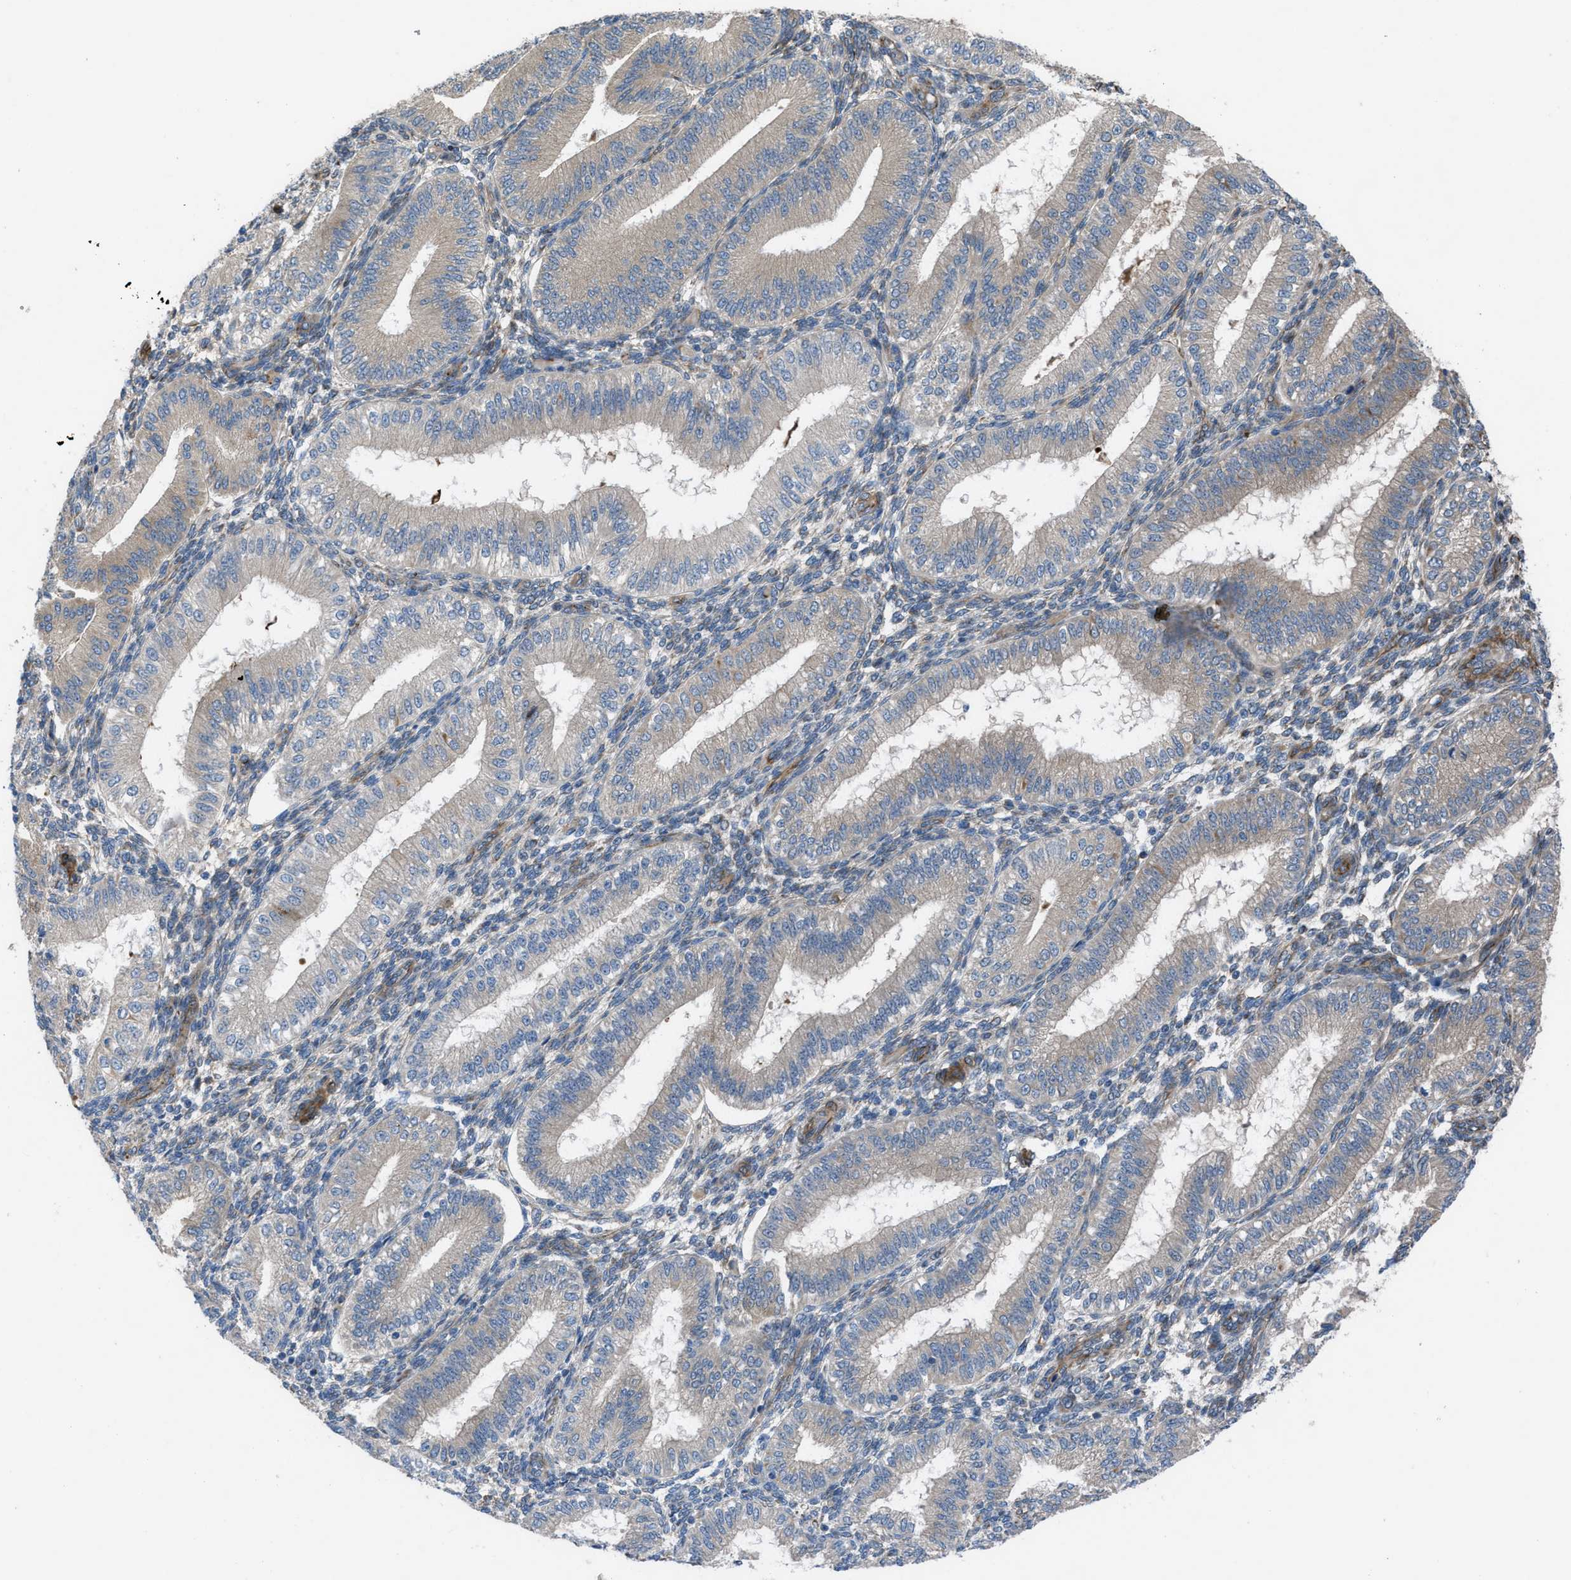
{"staining": {"intensity": "weak", "quantity": "25%-75%", "location": "cytoplasmic/membranous"}, "tissue": "endometrium", "cell_type": "Cells in endometrial stroma", "image_type": "normal", "snomed": [{"axis": "morphology", "description": "Normal tissue, NOS"}, {"axis": "topography", "description": "Endometrium"}], "caption": "Cells in endometrial stroma demonstrate low levels of weak cytoplasmic/membranous expression in approximately 25%-75% of cells in unremarkable endometrium.", "gene": "SLC6A9", "patient": {"sex": "female", "age": 39}}